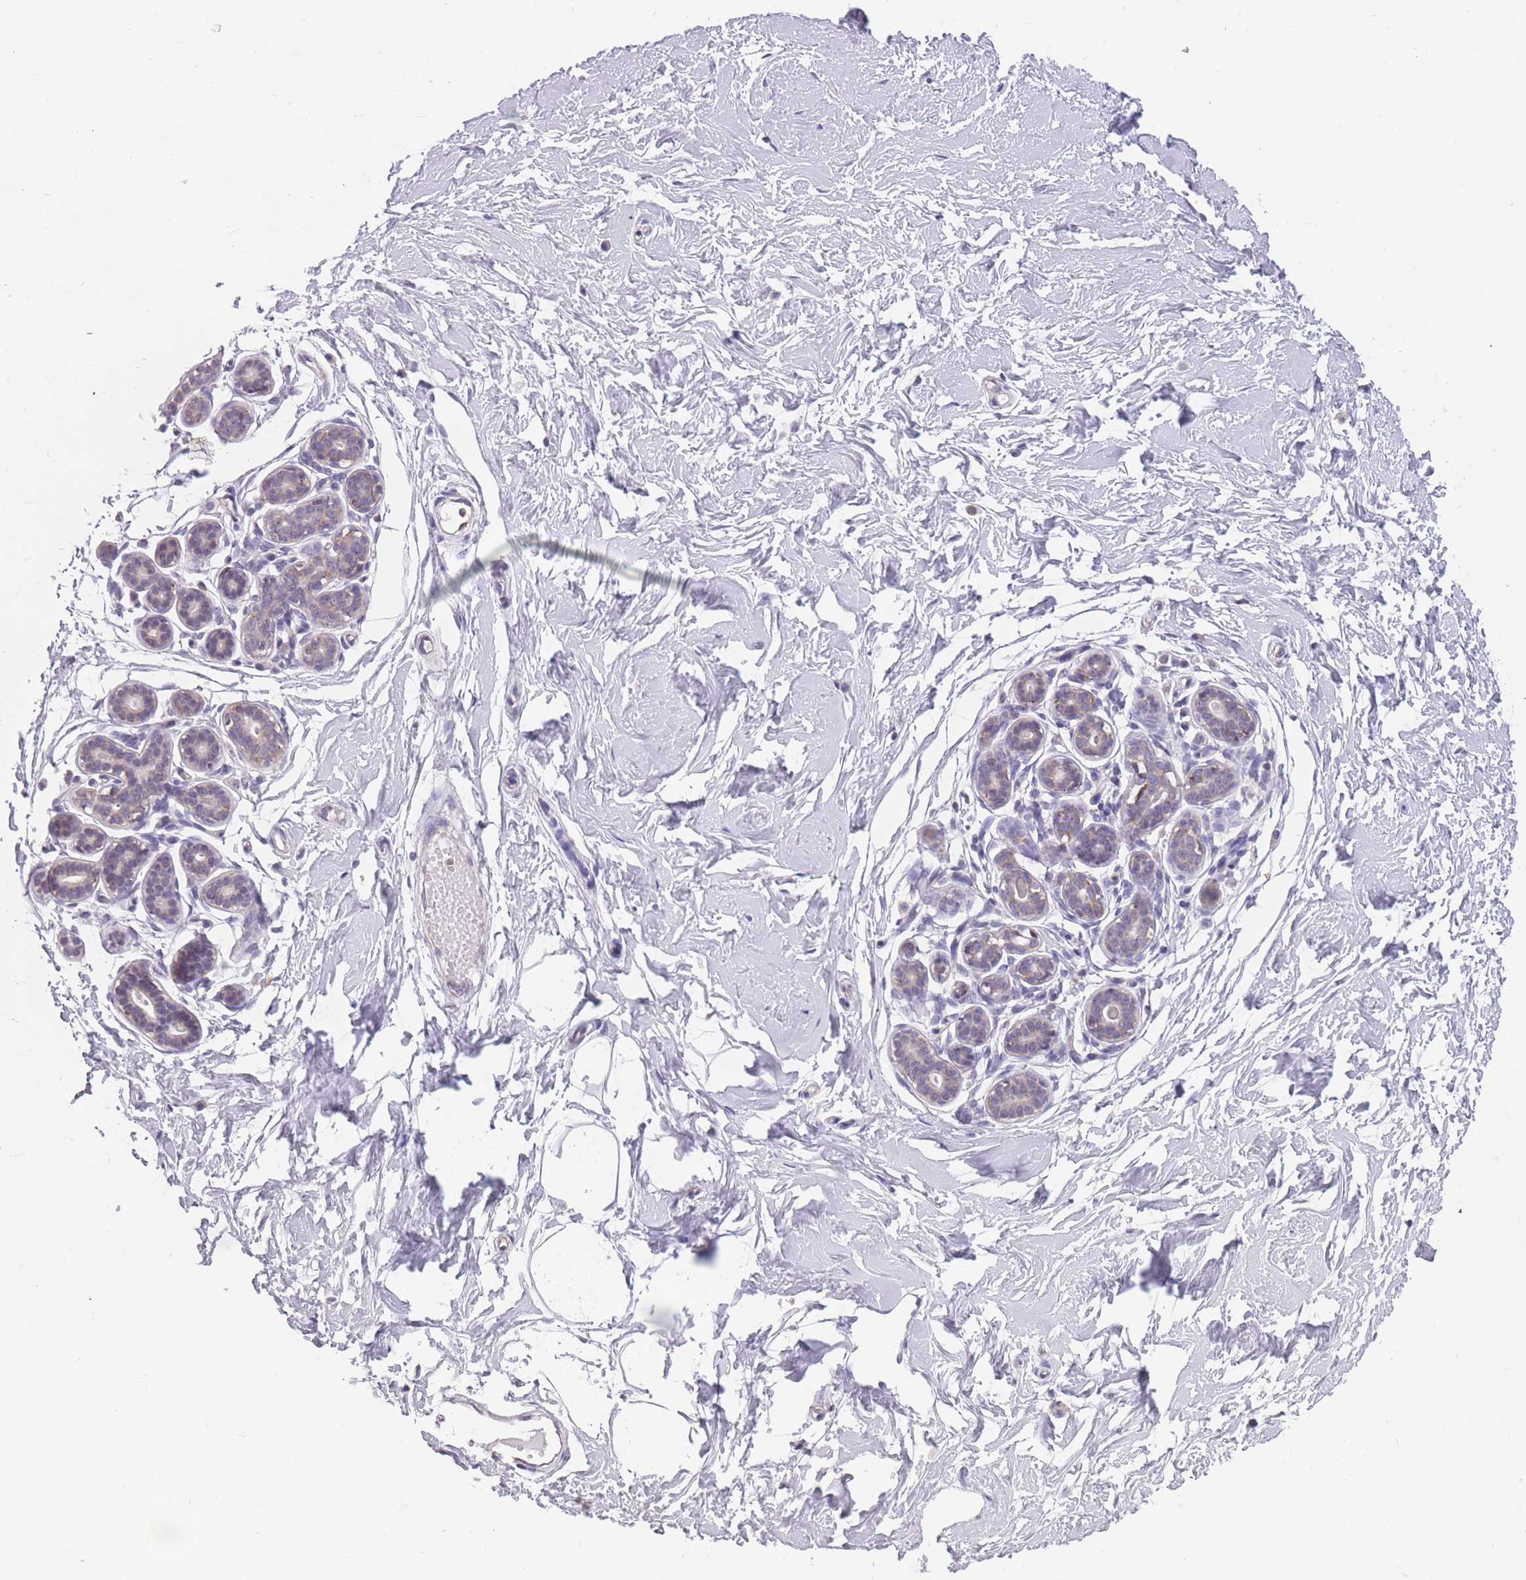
{"staining": {"intensity": "negative", "quantity": "none", "location": "none"}, "tissue": "breast", "cell_type": "Adipocytes", "image_type": "normal", "snomed": [{"axis": "morphology", "description": "Normal tissue, NOS"}, {"axis": "morphology", "description": "Adenoma, NOS"}, {"axis": "topography", "description": "Breast"}], "caption": "Protein analysis of normal breast reveals no significant staining in adipocytes.", "gene": "ZNF662", "patient": {"sex": "female", "age": 23}}